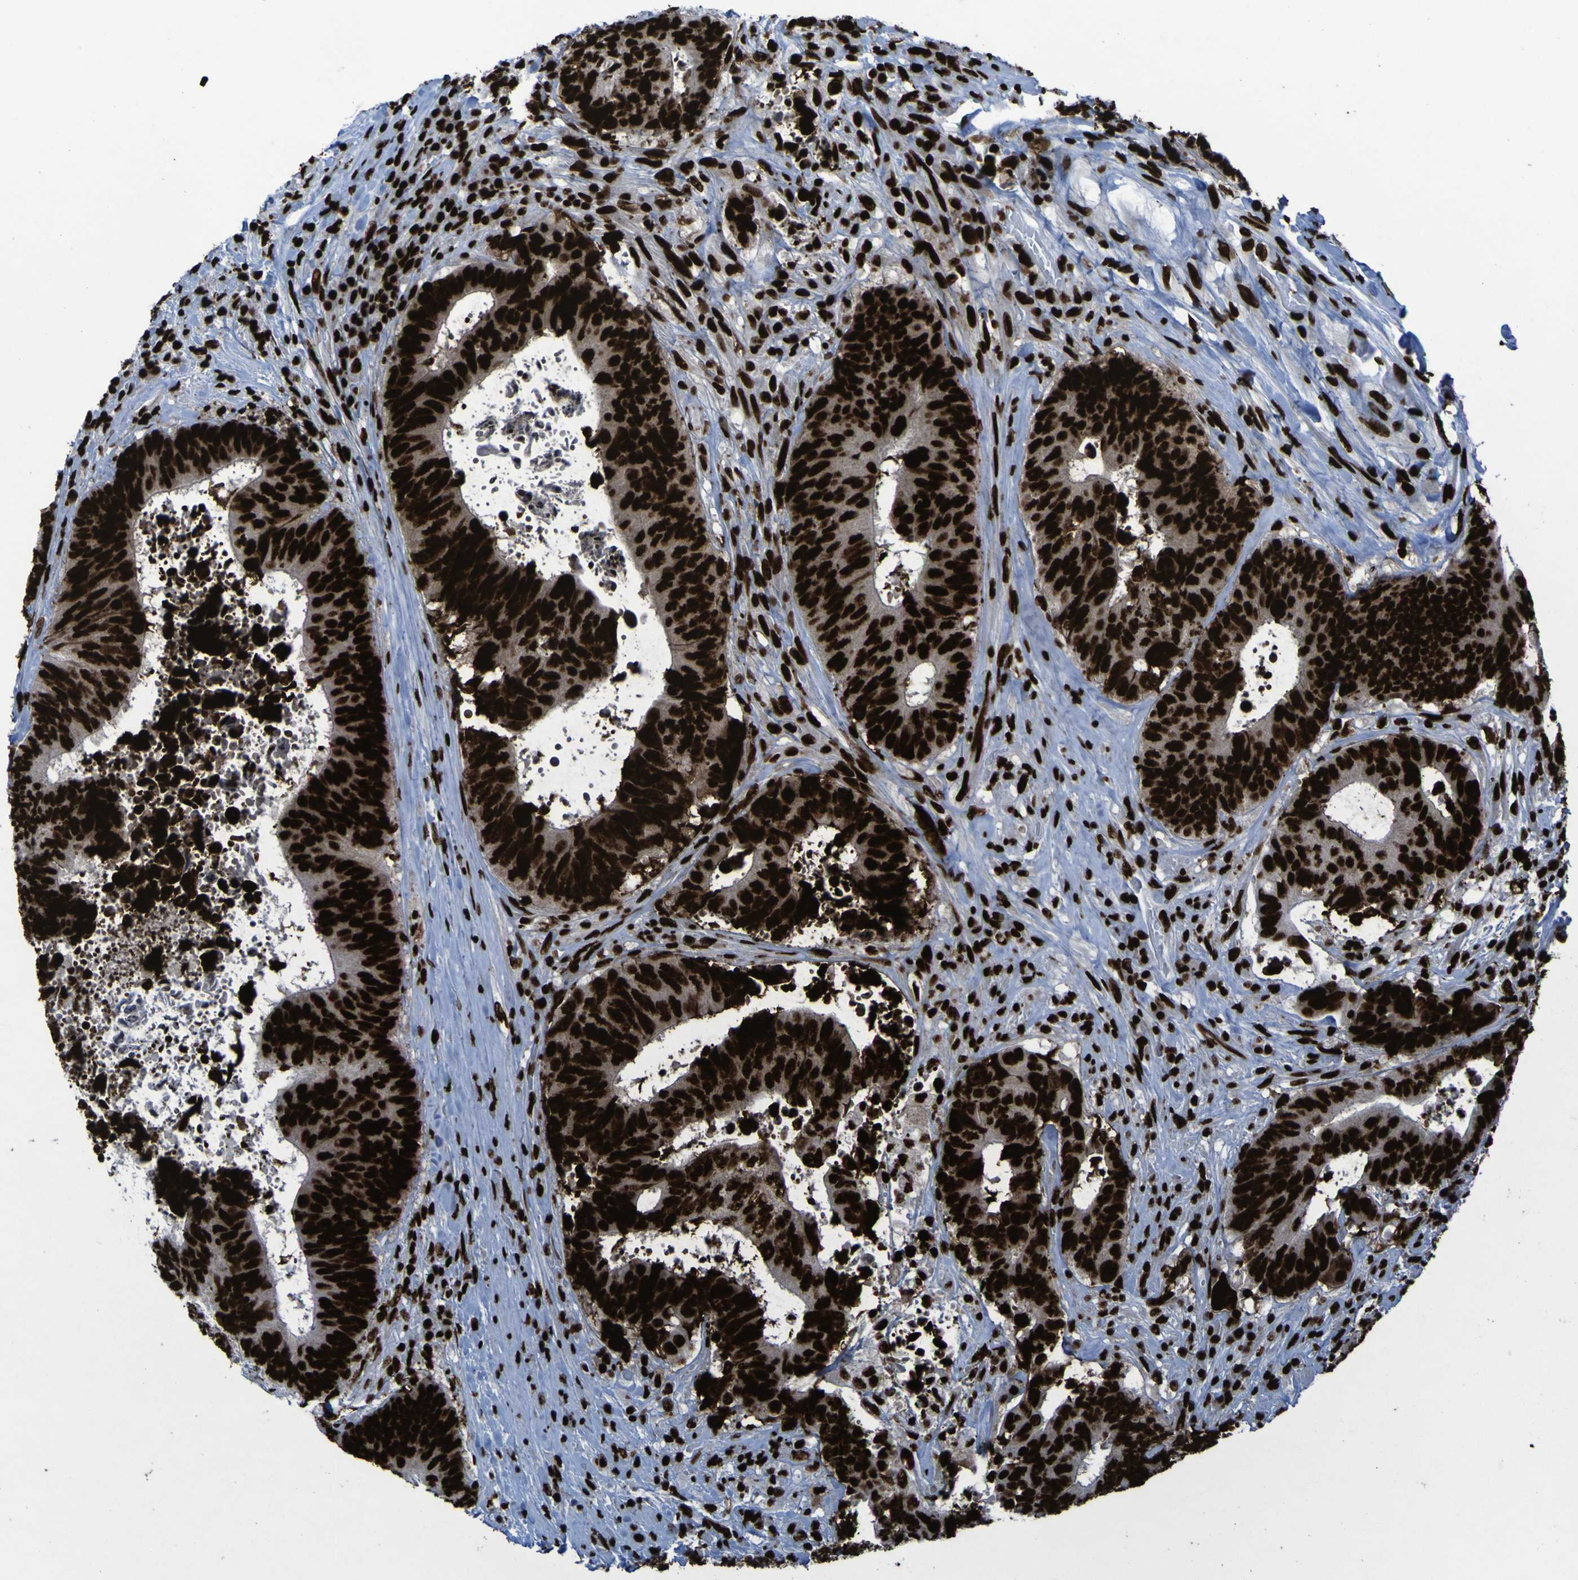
{"staining": {"intensity": "strong", "quantity": ">75%", "location": "nuclear"}, "tissue": "colorectal cancer", "cell_type": "Tumor cells", "image_type": "cancer", "snomed": [{"axis": "morphology", "description": "Adenocarcinoma, NOS"}, {"axis": "topography", "description": "Rectum"}], "caption": "Strong nuclear protein positivity is identified in about >75% of tumor cells in colorectal cancer (adenocarcinoma). (brown staining indicates protein expression, while blue staining denotes nuclei).", "gene": "NPM1", "patient": {"sex": "male", "age": 72}}